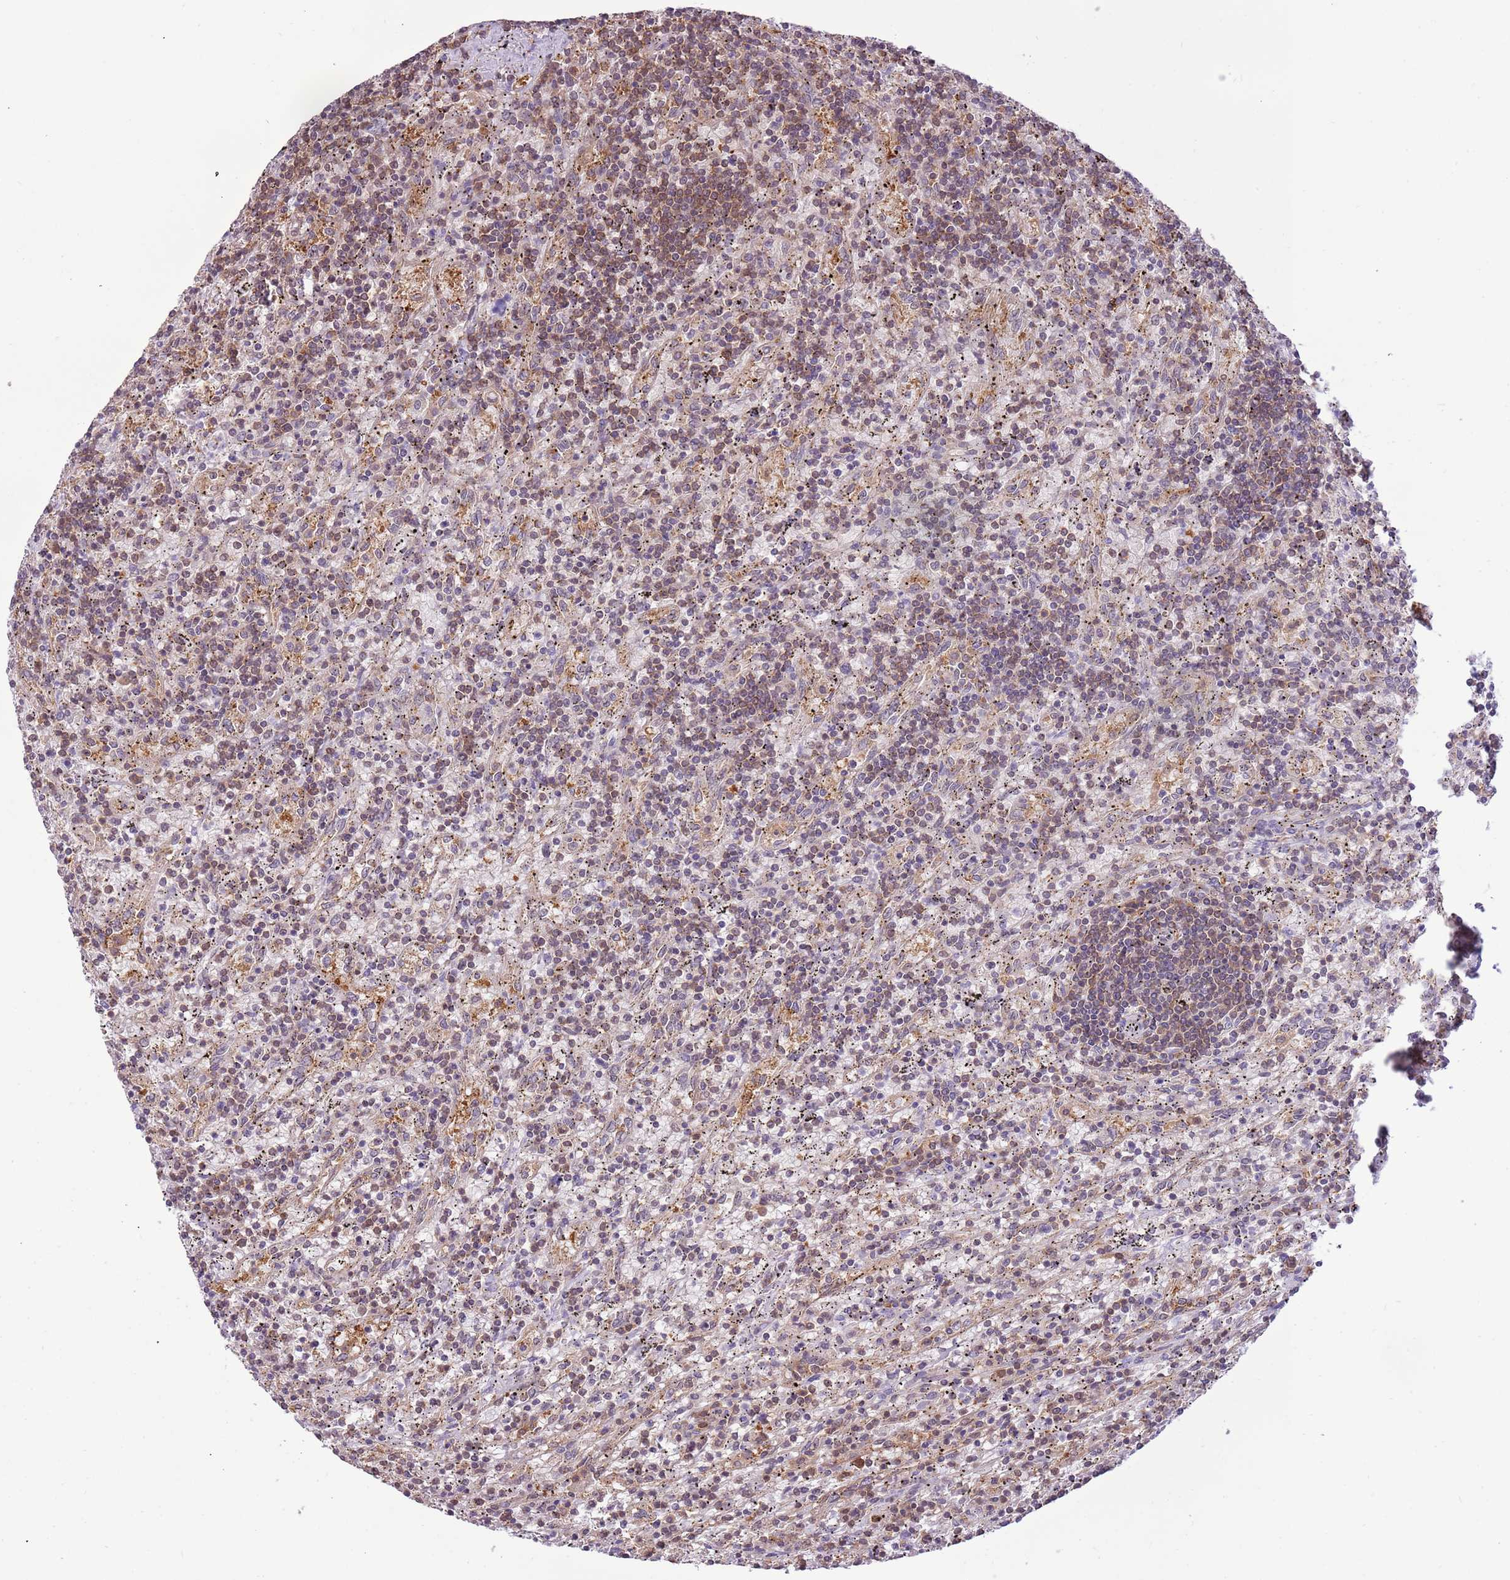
{"staining": {"intensity": "moderate", "quantity": "25%-75%", "location": "cytoplasmic/membranous"}, "tissue": "lymphoma", "cell_type": "Tumor cells", "image_type": "cancer", "snomed": [{"axis": "morphology", "description": "Malignant lymphoma, non-Hodgkin's type, Low grade"}, {"axis": "topography", "description": "Spleen"}], "caption": "A brown stain labels moderate cytoplasmic/membranous expression of a protein in human lymphoma tumor cells.", "gene": "STIP1", "patient": {"sex": "male", "age": 76}}